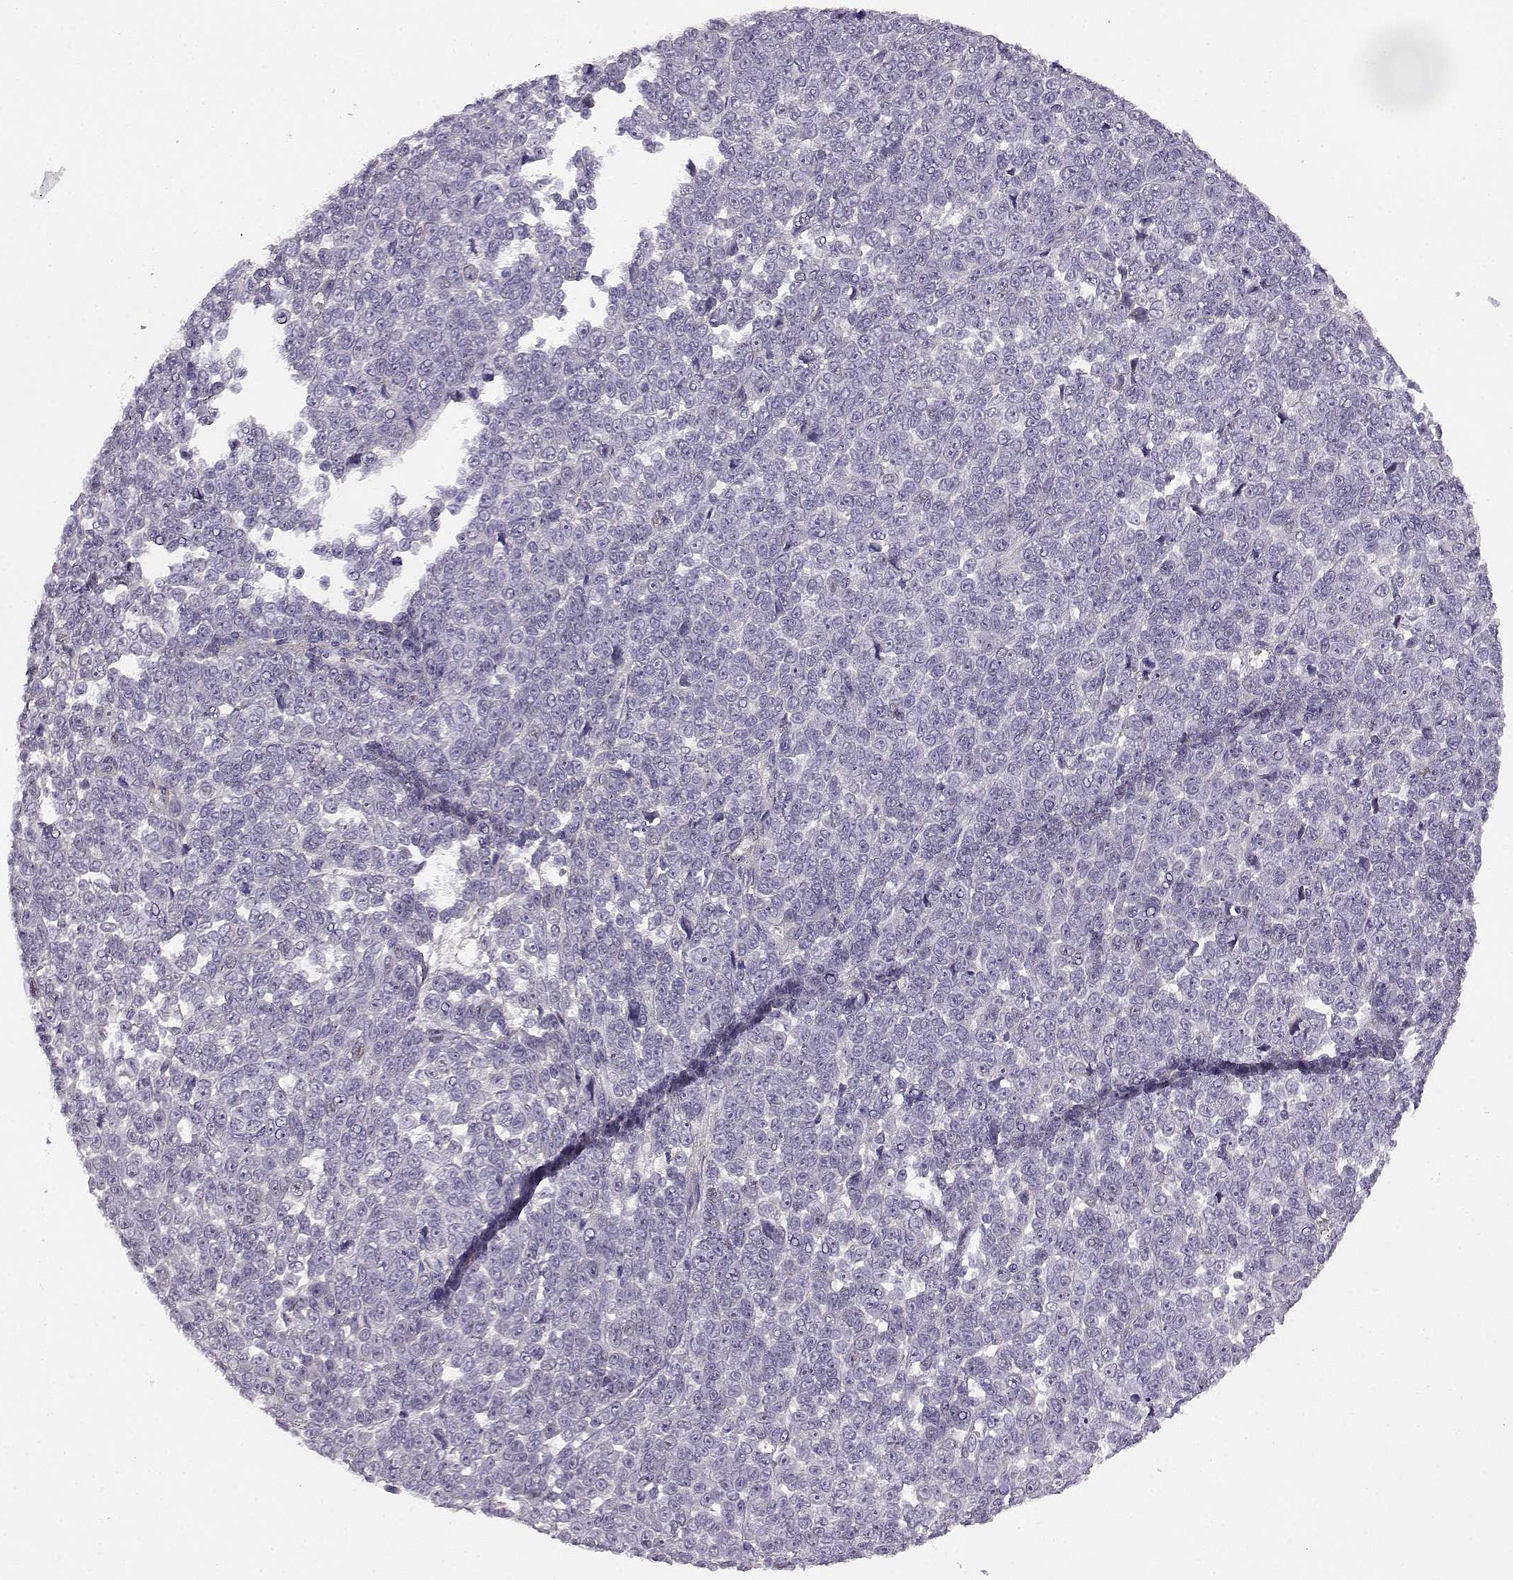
{"staining": {"intensity": "negative", "quantity": "none", "location": "none"}, "tissue": "melanoma", "cell_type": "Tumor cells", "image_type": "cancer", "snomed": [{"axis": "morphology", "description": "Malignant melanoma, NOS"}, {"axis": "topography", "description": "Skin"}], "caption": "There is no significant staining in tumor cells of melanoma. The staining was performed using DAB (3,3'-diaminobenzidine) to visualize the protein expression in brown, while the nuclei were stained in blue with hematoxylin (Magnification: 20x).", "gene": "TRIM69", "patient": {"sex": "female", "age": 95}}